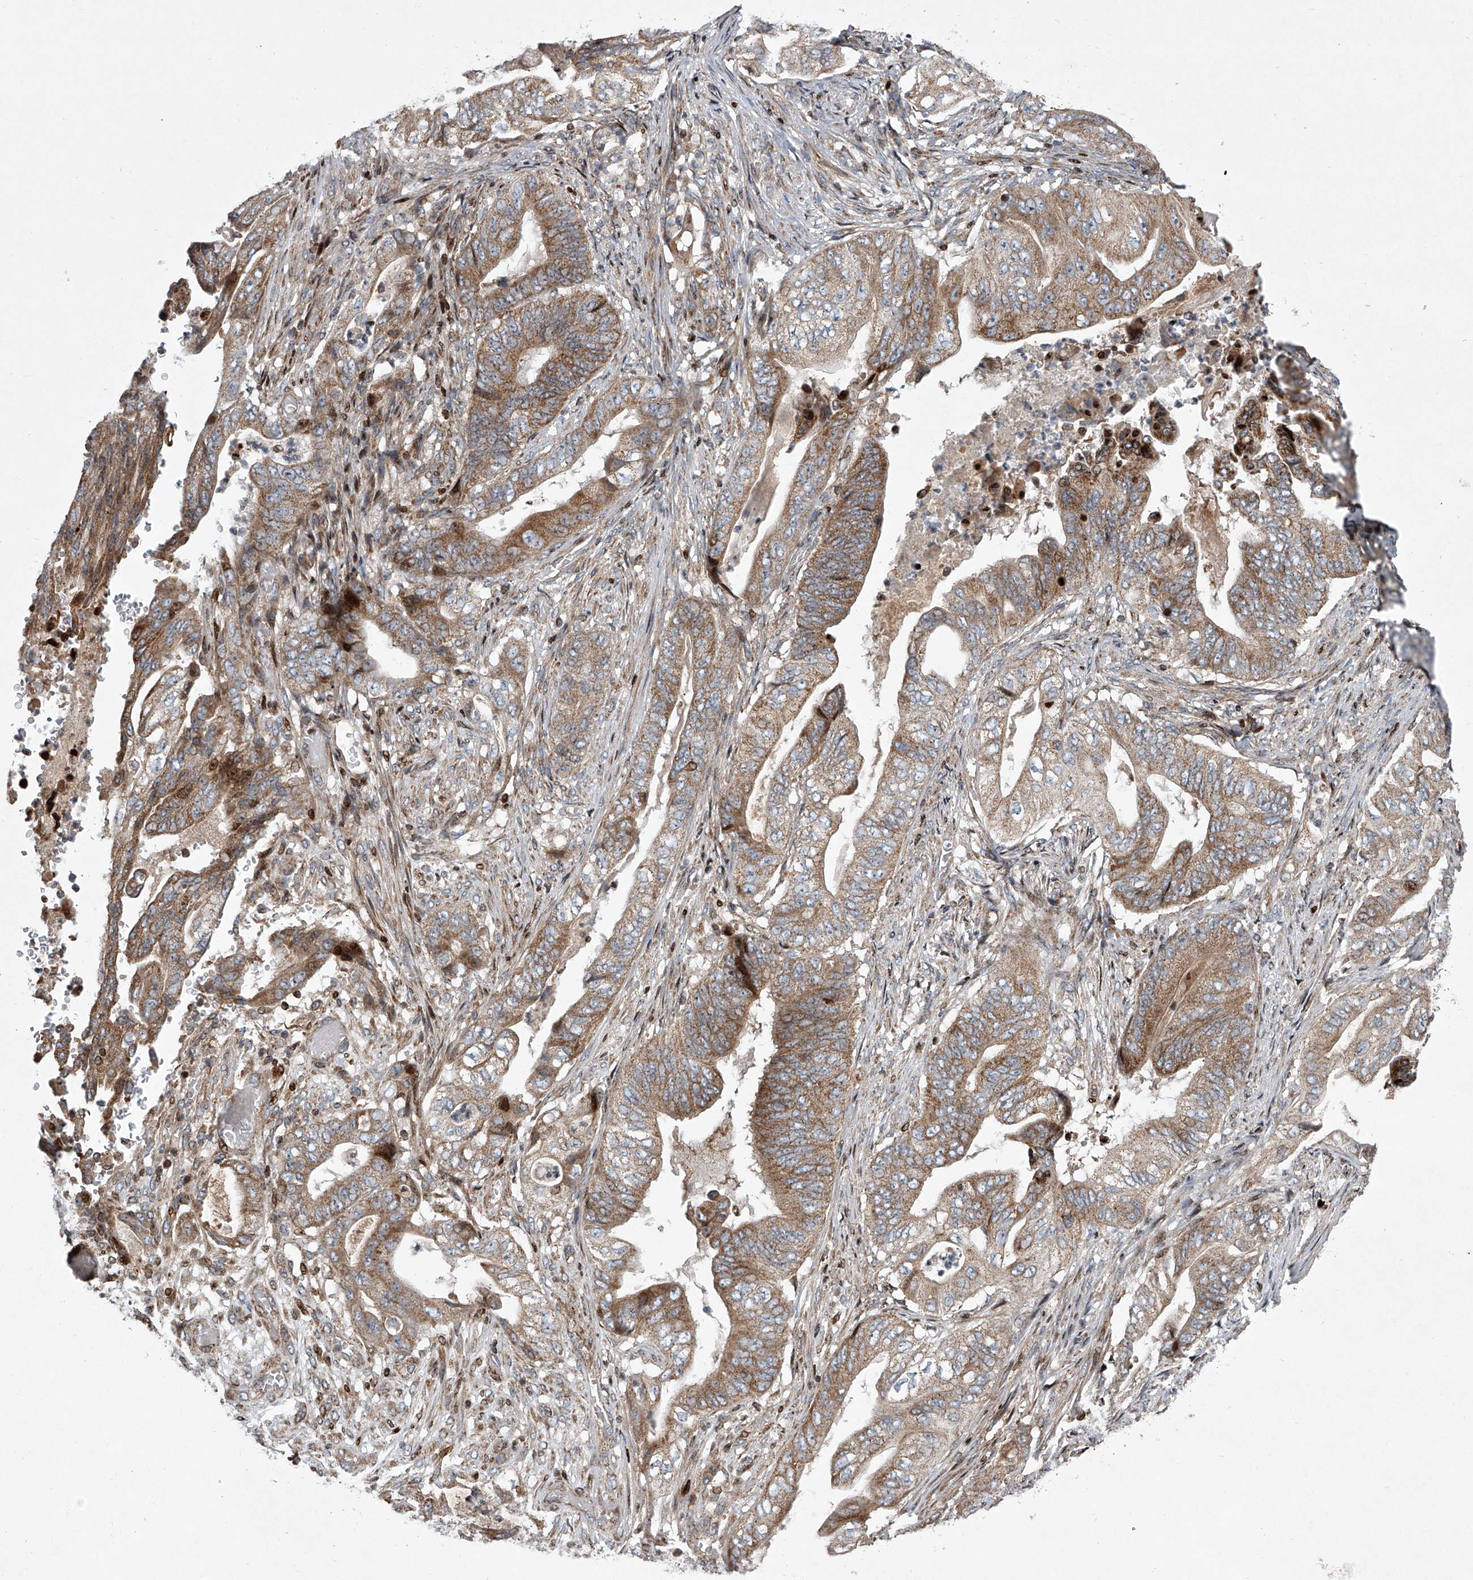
{"staining": {"intensity": "moderate", "quantity": ">75%", "location": "cytoplasmic/membranous"}, "tissue": "stomach cancer", "cell_type": "Tumor cells", "image_type": "cancer", "snomed": [{"axis": "morphology", "description": "Adenocarcinoma, NOS"}, {"axis": "topography", "description": "Stomach"}], "caption": "The histopathology image reveals a brown stain indicating the presence of a protein in the cytoplasmic/membranous of tumor cells in stomach adenocarcinoma. Using DAB (3,3'-diaminobenzidine) (brown) and hematoxylin (blue) stains, captured at high magnification using brightfield microscopy.", "gene": "STRADA", "patient": {"sex": "female", "age": 73}}